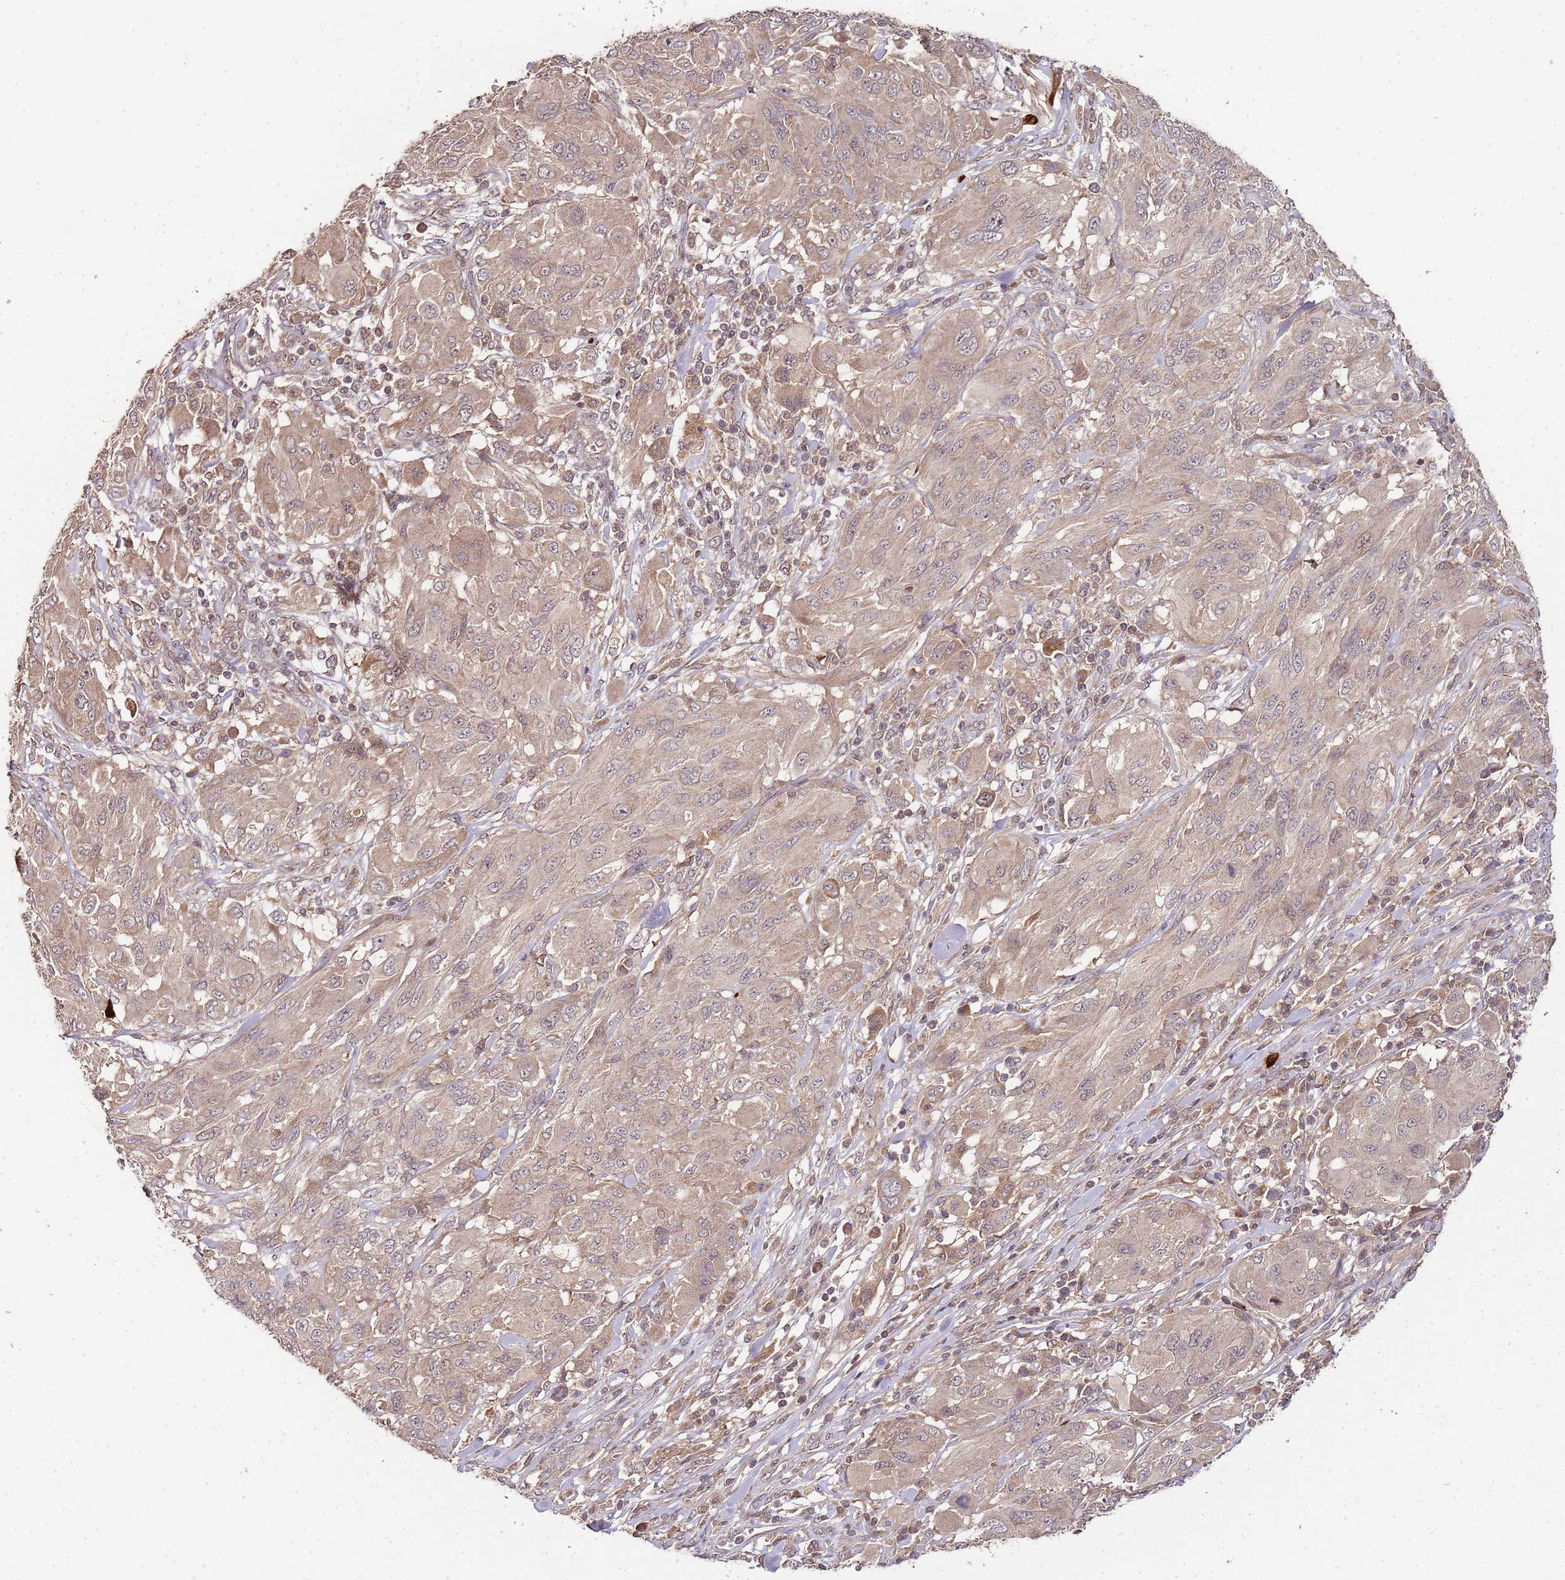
{"staining": {"intensity": "weak", "quantity": ">75%", "location": "cytoplasmic/membranous,nuclear"}, "tissue": "melanoma", "cell_type": "Tumor cells", "image_type": "cancer", "snomed": [{"axis": "morphology", "description": "Malignant melanoma, NOS"}, {"axis": "topography", "description": "Skin"}], "caption": "The micrograph demonstrates immunohistochemical staining of malignant melanoma. There is weak cytoplasmic/membranous and nuclear staining is seen in approximately >75% of tumor cells. The protein of interest is shown in brown color, while the nuclei are stained blue.", "gene": "LIN37", "patient": {"sex": "female", "age": 91}}